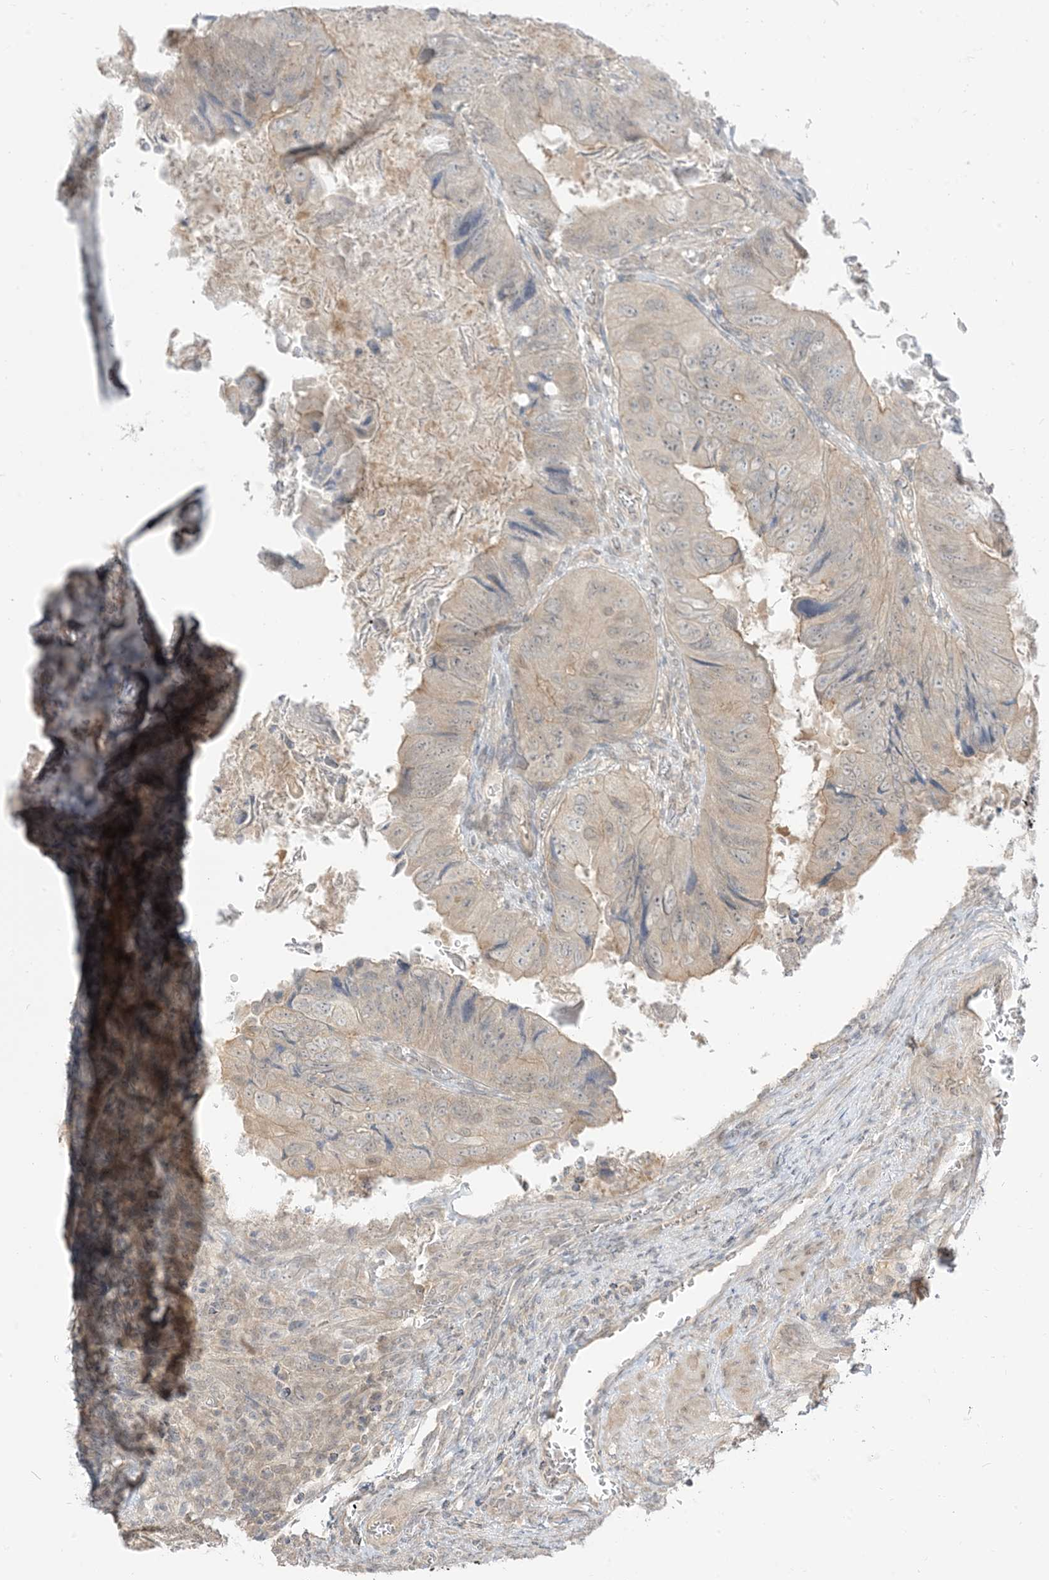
{"staining": {"intensity": "negative", "quantity": "none", "location": "none"}, "tissue": "colorectal cancer", "cell_type": "Tumor cells", "image_type": "cancer", "snomed": [{"axis": "morphology", "description": "Adenocarcinoma, NOS"}, {"axis": "topography", "description": "Rectum"}], "caption": "A high-resolution histopathology image shows immunohistochemistry staining of colorectal cancer, which exhibits no significant staining in tumor cells.", "gene": "TBCC", "patient": {"sex": "male", "age": 63}}